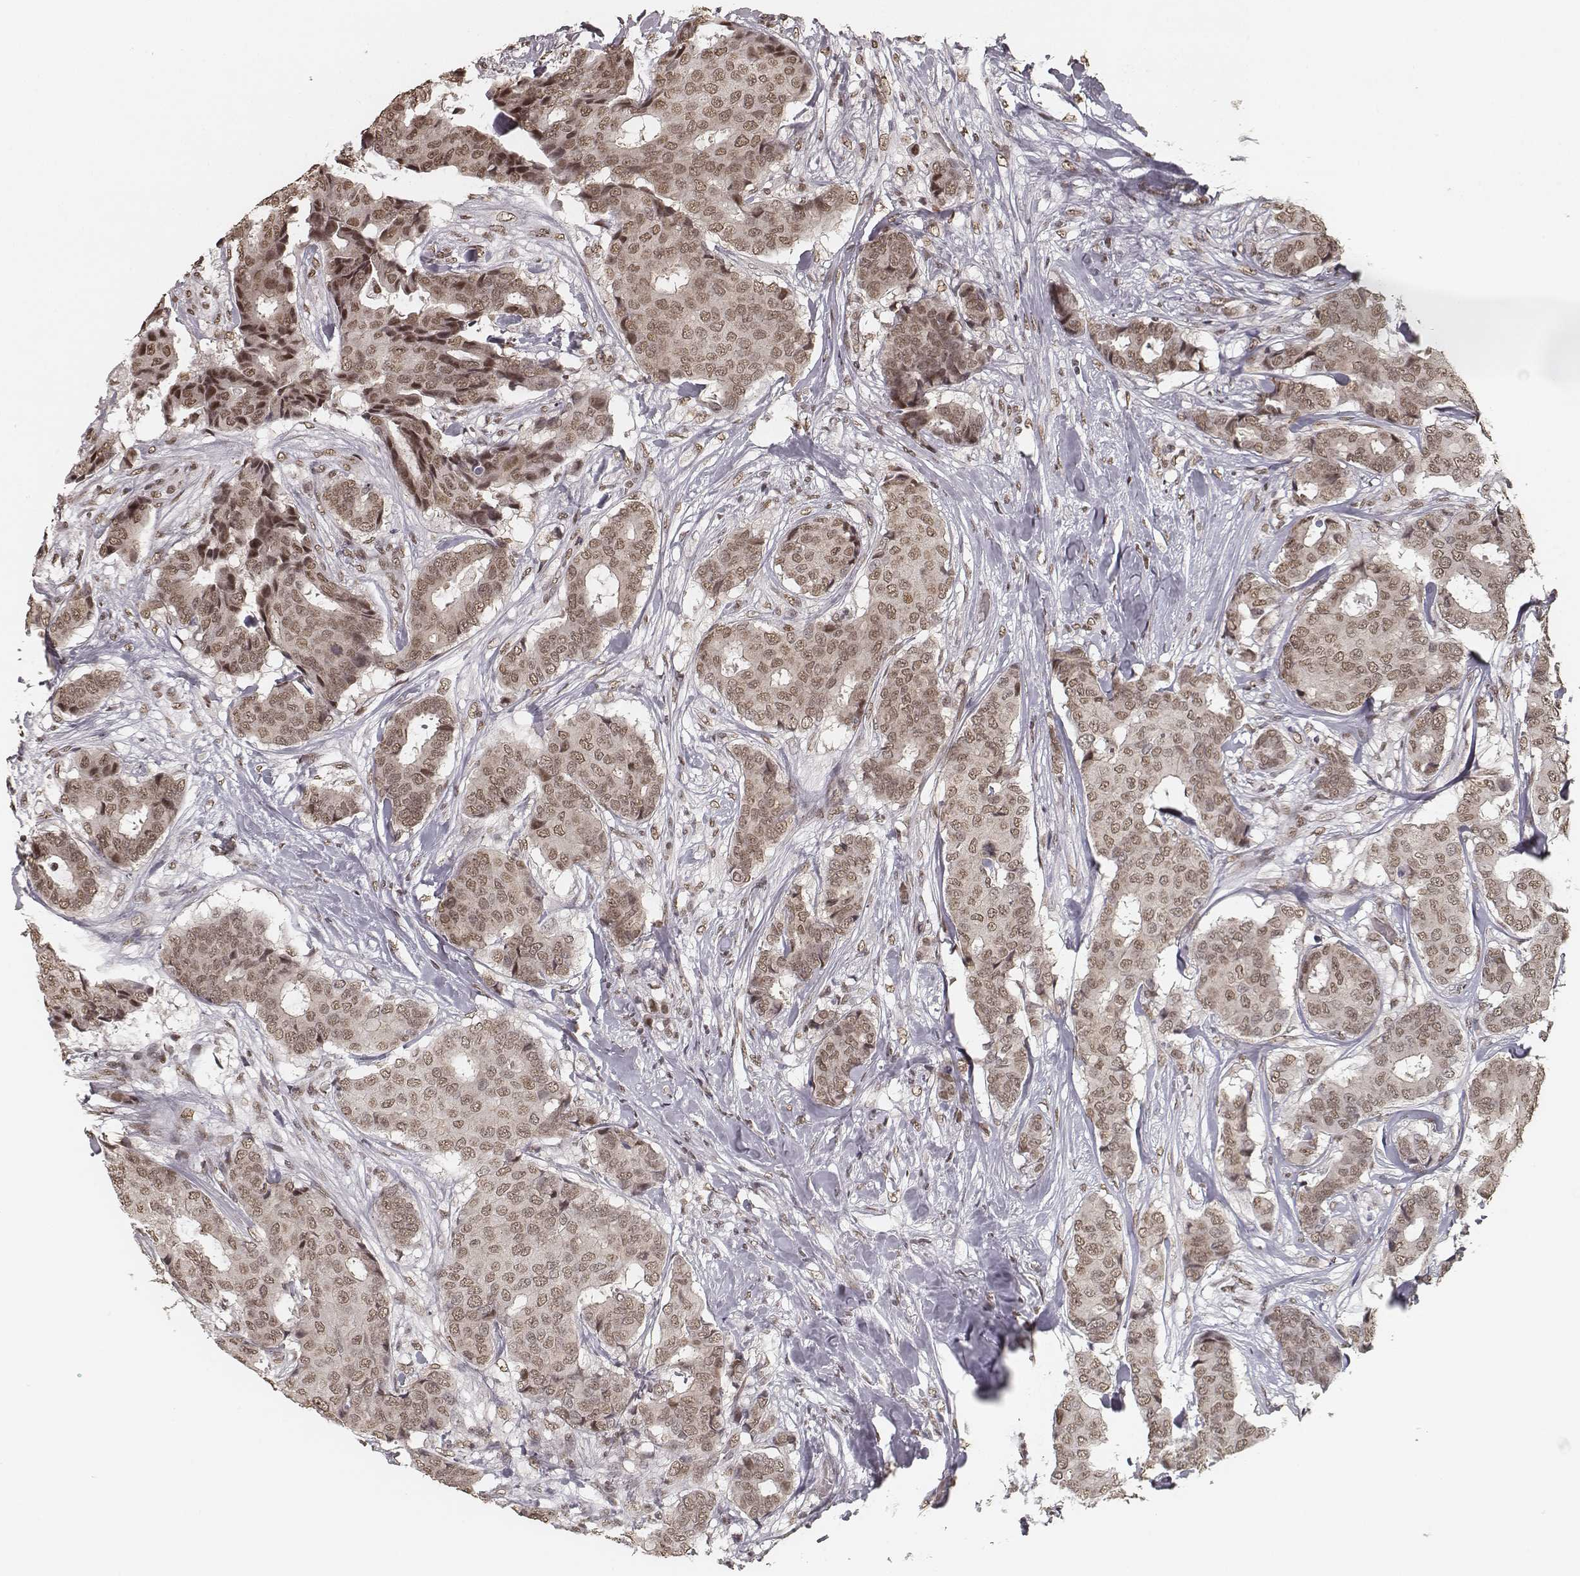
{"staining": {"intensity": "weak", "quantity": ">75%", "location": "nuclear"}, "tissue": "breast cancer", "cell_type": "Tumor cells", "image_type": "cancer", "snomed": [{"axis": "morphology", "description": "Duct carcinoma"}, {"axis": "topography", "description": "Breast"}], "caption": "Immunohistochemical staining of infiltrating ductal carcinoma (breast) displays weak nuclear protein staining in about >75% of tumor cells.", "gene": "HMGA2", "patient": {"sex": "female", "age": 75}}